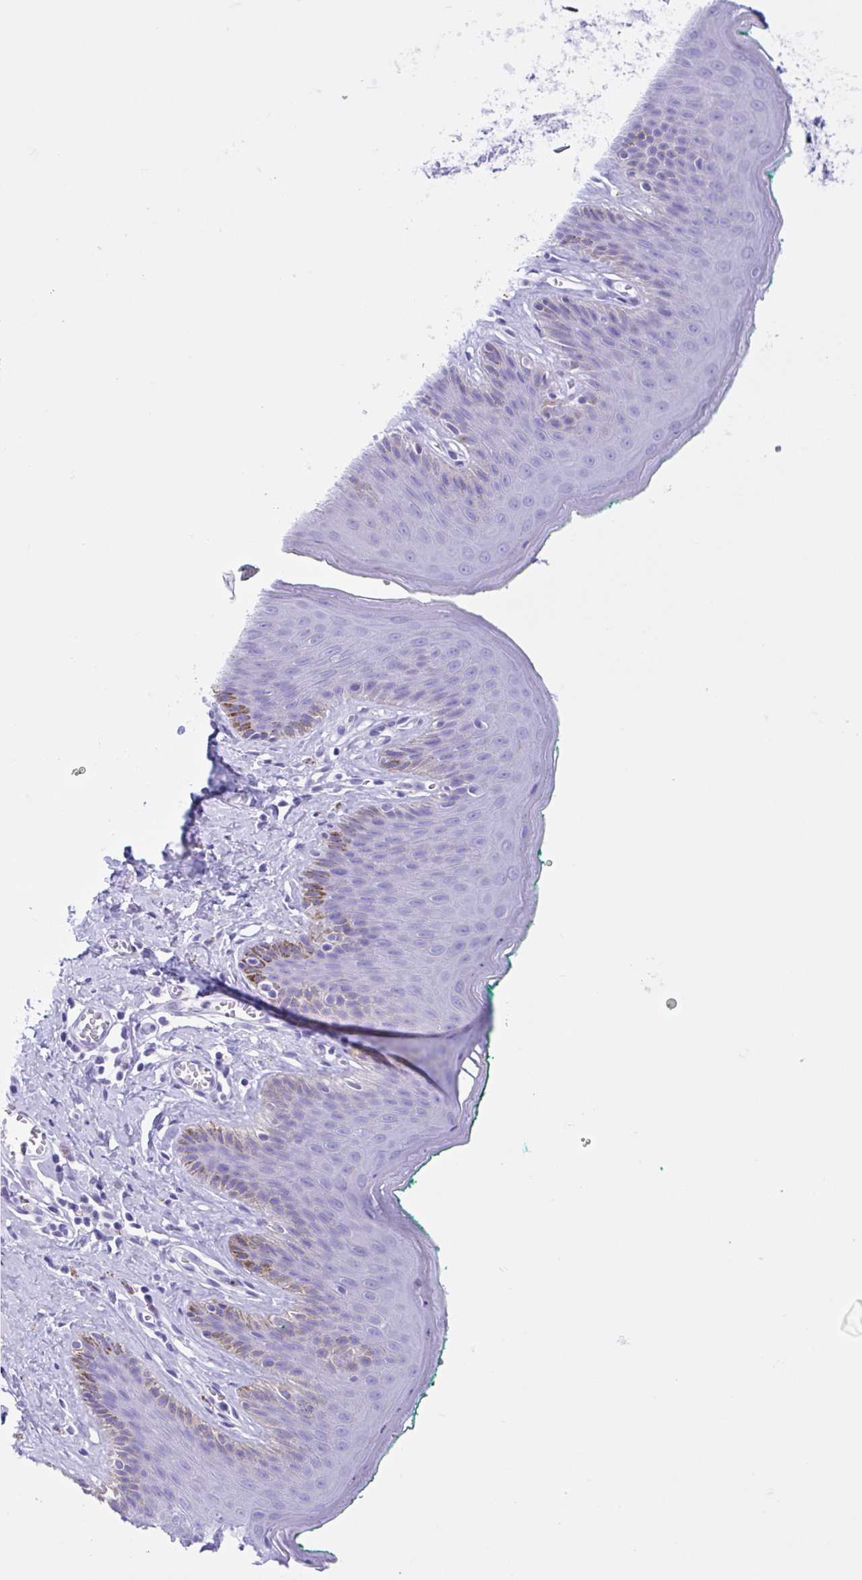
{"staining": {"intensity": "negative", "quantity": "none", "location": "none"}, "tissue": "skin", "cell_type": "Epidermal cells", "image_type": "normal", "snomed": [{"axis": "morphology", "description": "Normal tissue, NOS"}, {"axis": "topography", "description": "Vulva"}, {"axis": "topography", "description": "Peripheral nerve tissue"}], "caption": "An immunohistochemistry (IHC) image of normal skin is shown. There is no staining in epidermal cells of skin.", "gene": "IAPP", "patient": {"sex": "female", "age": 66}}